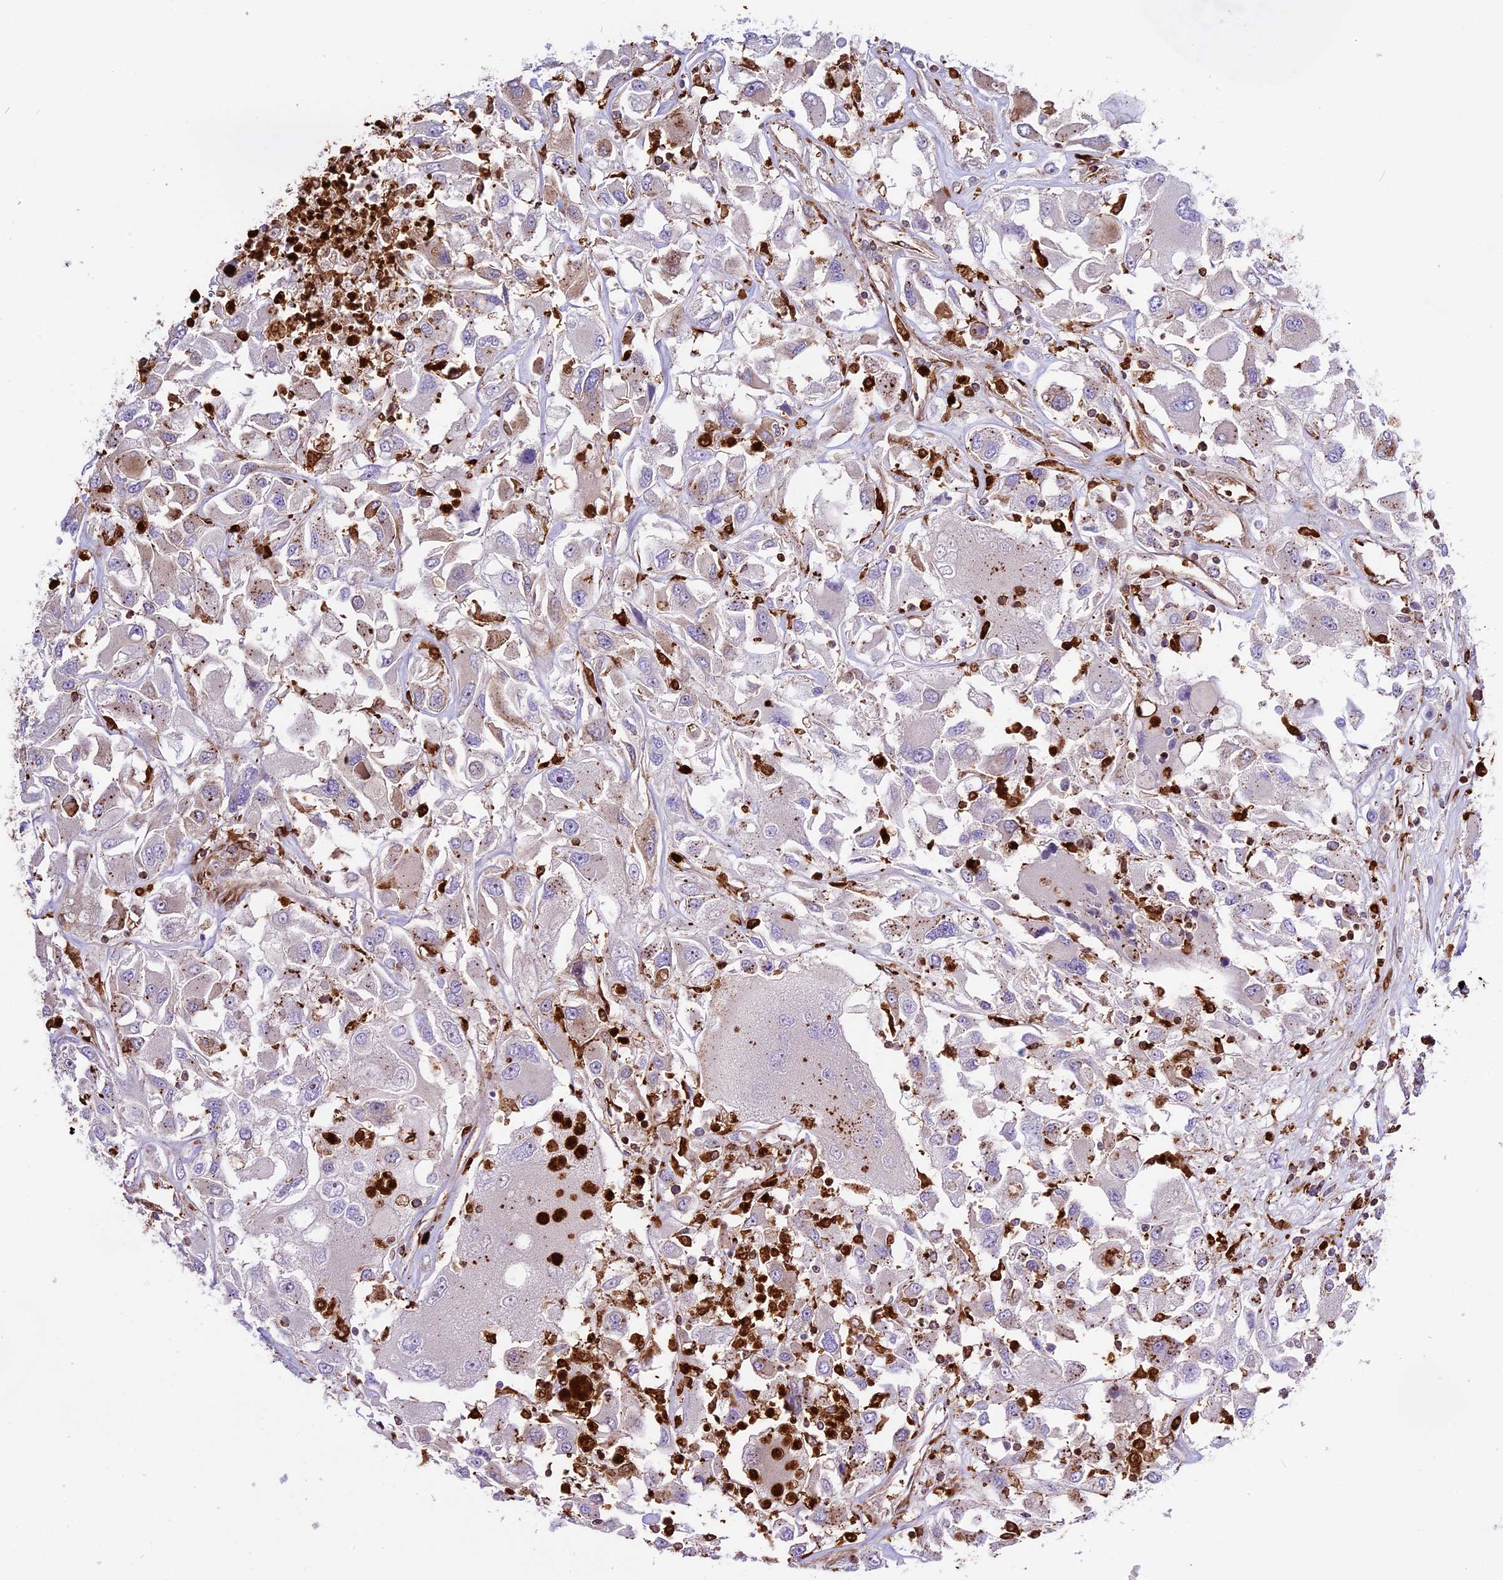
{"staining": {"intensity": "negative", "quantity": "none", "location": "none"}, "tissue": "renal cancer", "cell_type": "Tumor cells", "image_type": "cancer", "snomed": [{"axis": "morphology", "description": "Adenocarcinoma, NOS"}, {"axis": "topography", "description": "Kidney"}], "caption": "IHC of adenocarcinoma (renal) exhibits no expression in tumor cells. (DAB (3,3'-diaminobenzidine) immunohistochemistry visualized using brightfield microscopy, high magnification).", "gene": "CD99L2", "patient": {"sex": "female", "age": 52}}